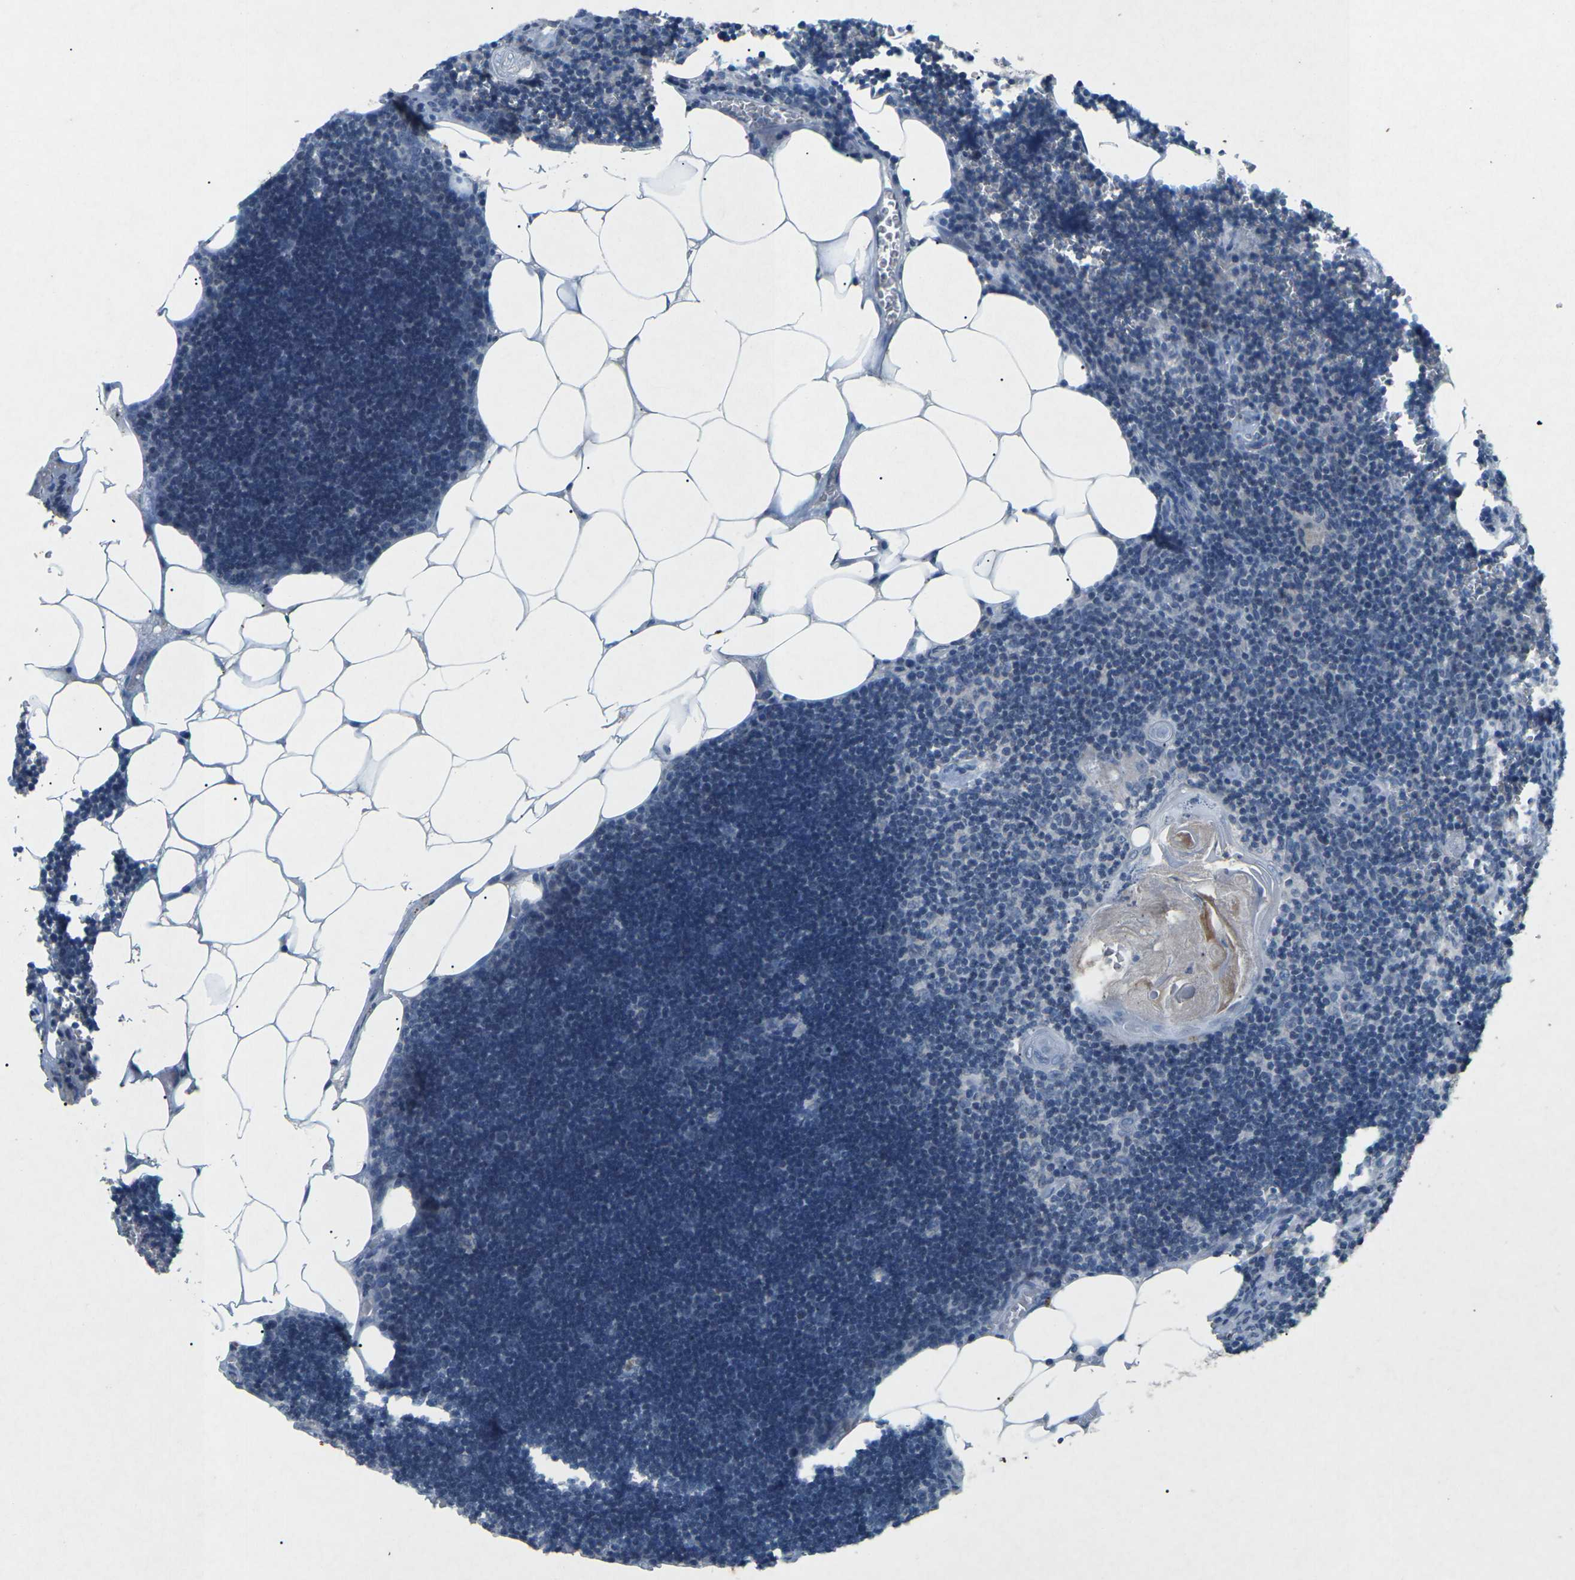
{"staining": {"intensity": "negative", "quantity": "none", "location": "none"}, "tissue": "lymph node", "cell_type": "Germinal center cells", "image_type": "normal", "snomed": [{"axis": "morphology", "description": "Normal tissue, NOS"}, {"axis": "topography", "description": "Lymph node"}], "caption": "Normal lymph node was stained to show a protein in brown. There is no significant positivity in germinal center cells. Nuclei are stained in blue.", "gene": "A1BG", "patient": {"sex": "male", "age": 33}}